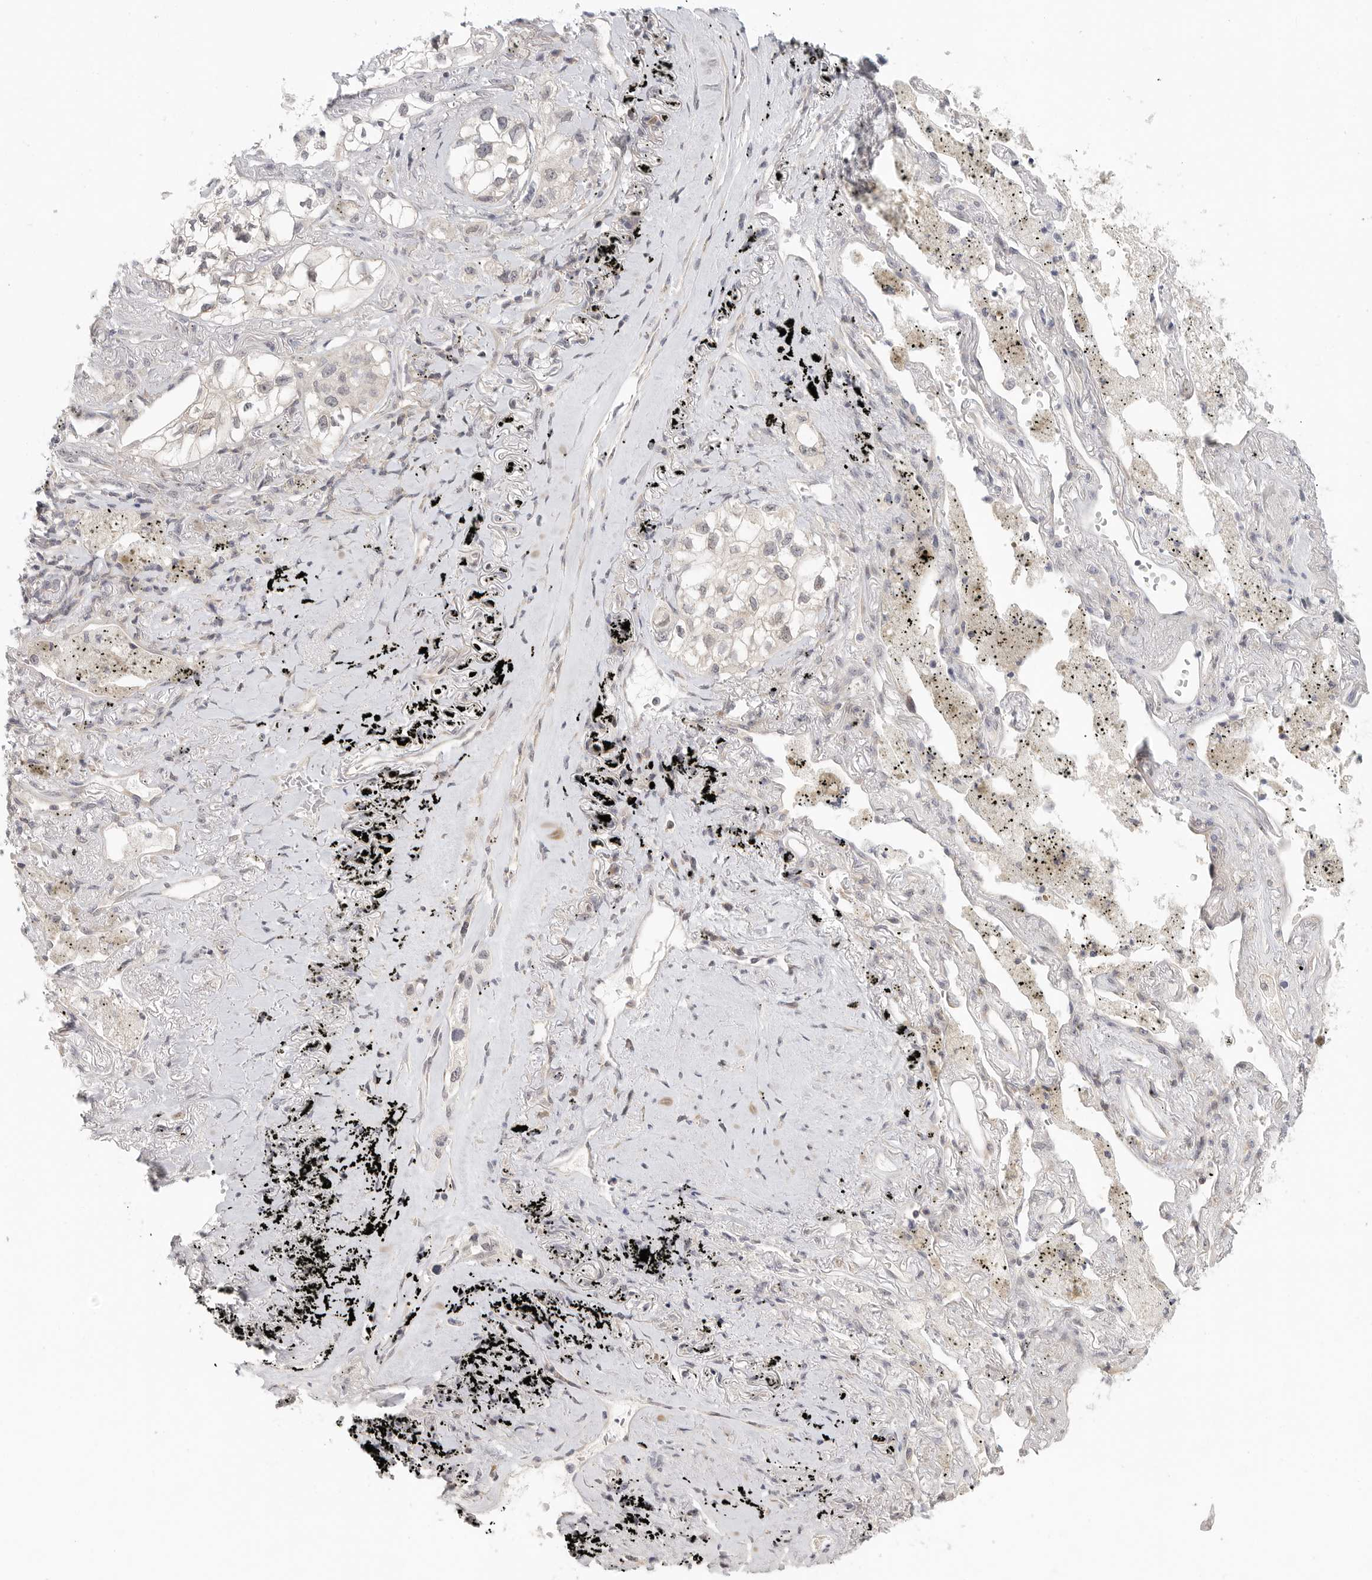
{"staining": {"intensity": "negative", "quantity": "none", "location": "none"}, "tissue": "lung cancer", "cell_type": "Tumor cells", "image_type": "cancer", "snomed": [{"axis": "morphology", "description": "Adenocarcinoma, NOS"}, {"axis": "topography", "description": "Lung"}], "caption": "This is an immunohistochemistry photomicrograph of human lung adenocarcinoma. There is no staining in tumor cells.", "gene": "HDAC6", "patient": {"sex": "male", "age": 63}}